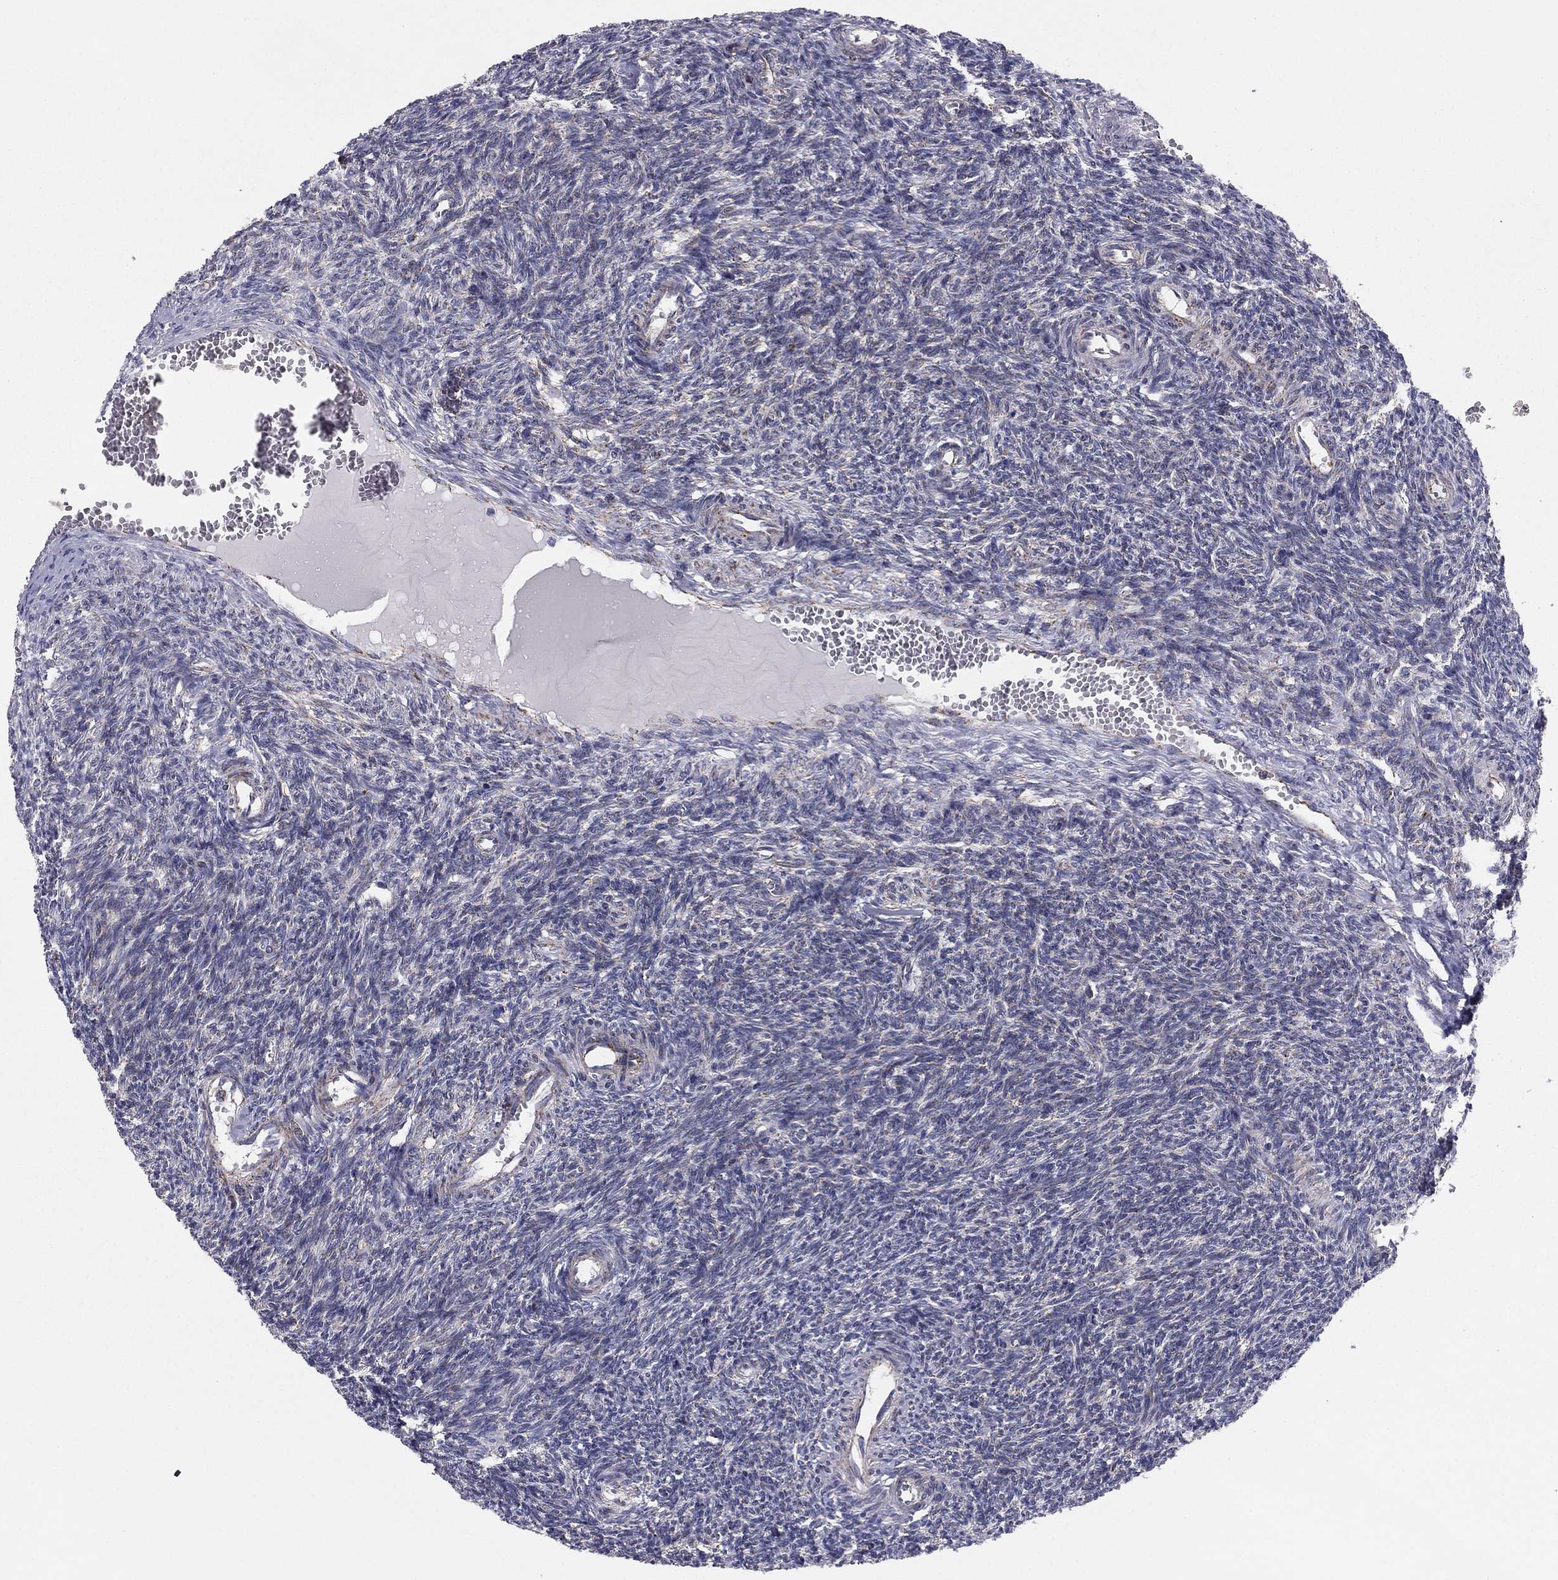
{"staining": {"intensity": "negative", "quantity": "none", "location": "none"}, "tissue": "ovary", "cell_type": "Ovarian stroma cells", "image_type": "normal", "snomed": [{"axis": "morphology", "description": "Normal tissue, NOS"}, {"axis": "topography", "description": "Ovary"}], "caption": "An immunohistochemistry image of benign ovary is shown. There is no staining in ovarian stroma cells of ovary. (DAB immunohistochemistry with hematoxylin counter stain).", "gene": "NDUFV1", "patient": {"sex": "female", "age": 27}}